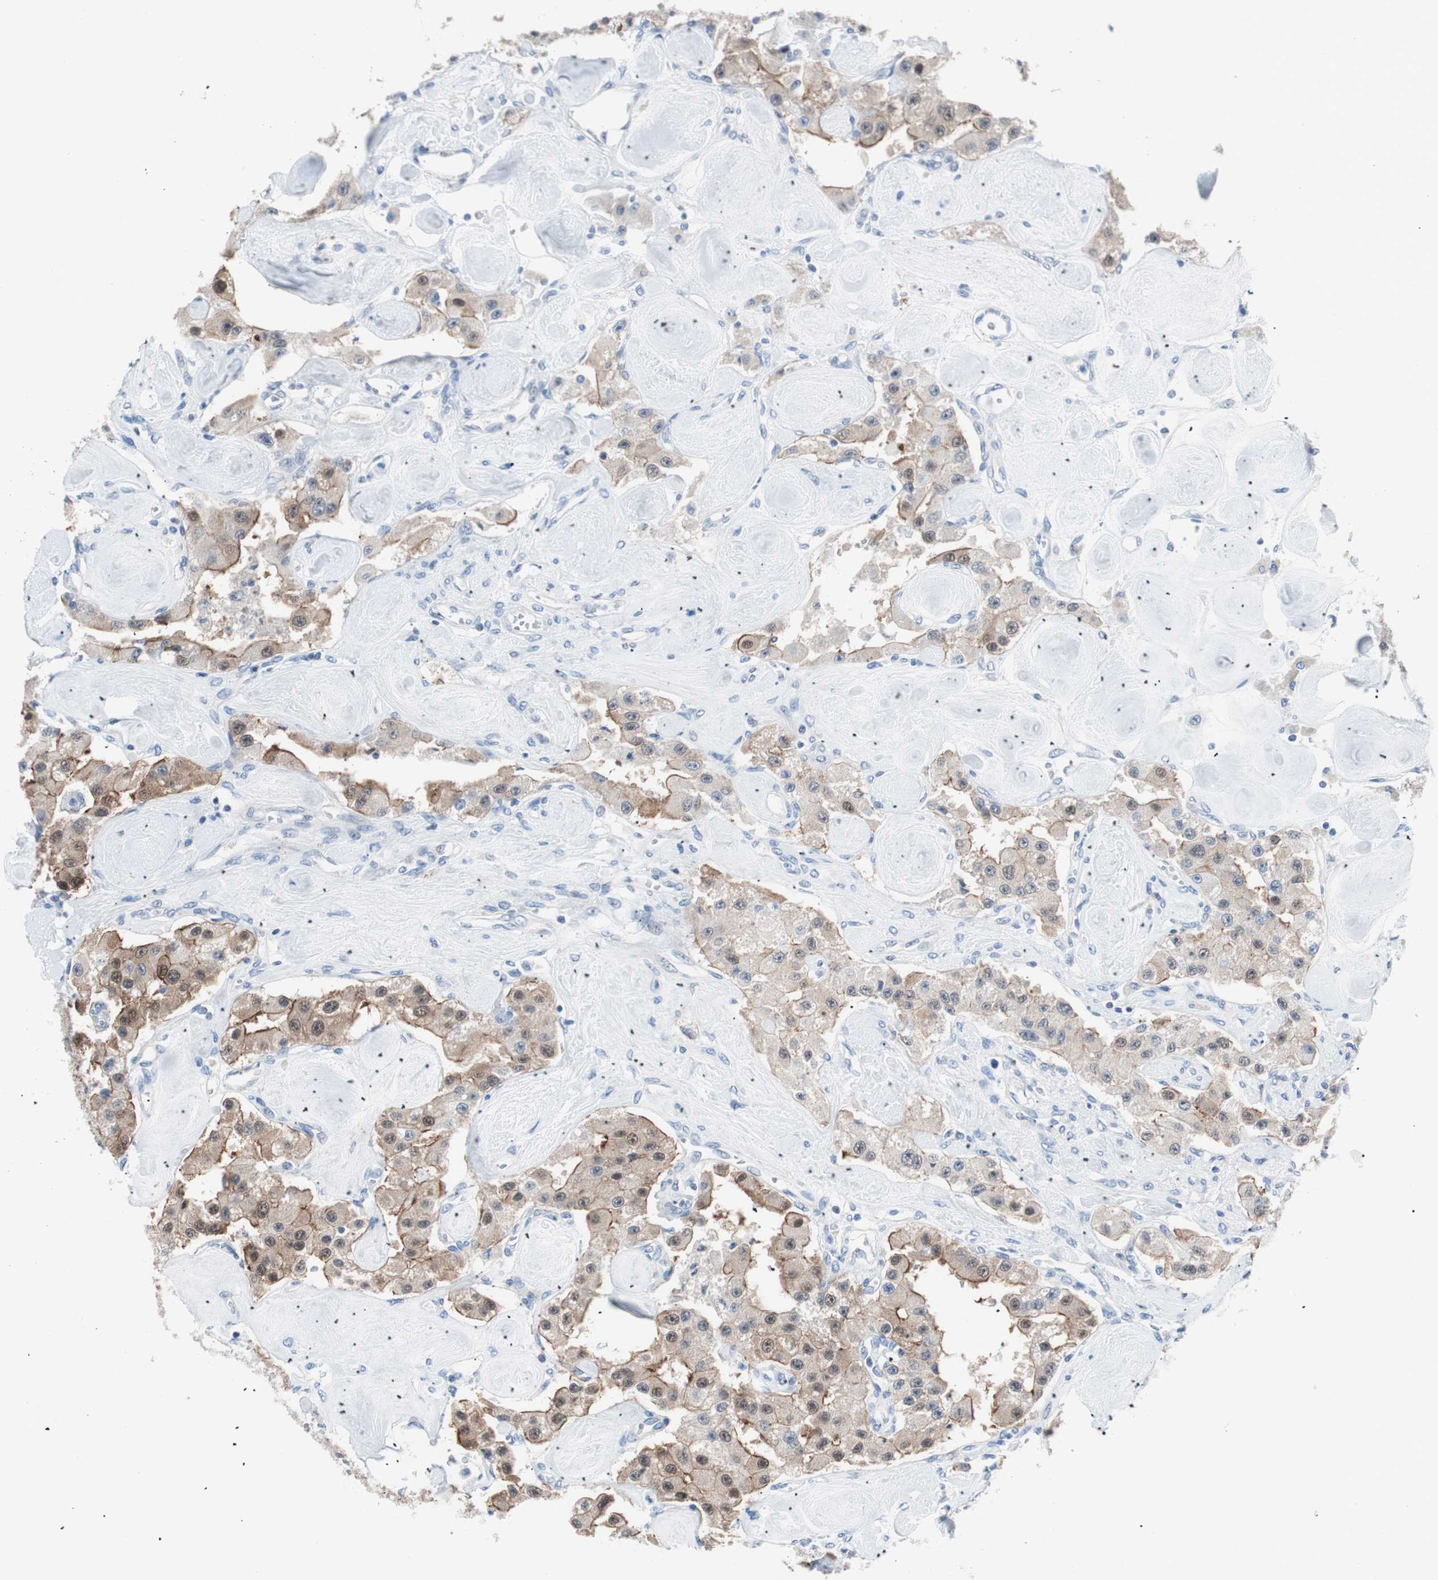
{"staining": {"intensity": "moderate", "quantity": ">75%", "location": "cytoplasmic/membranous,nuclear"}, "tissue": "carcinoid", "cell_type": "Tumor cells", "image_type": "cancer", "snomed": [{"axis": "morphology", "description": "Carcinoid, malignant, NOS"}, {"axis": "topography", "description": "Pancreas"}], "caption": "A high-resolution micrograph shows IHC staining of carcinoid, which displays moderate cytoplasmic/membranous and nuclear staining in about >75% of tumor cells. Nuclei are stained in blue.", "gene": "VIL1", "patient": {"sex": "male", "age": 41}}